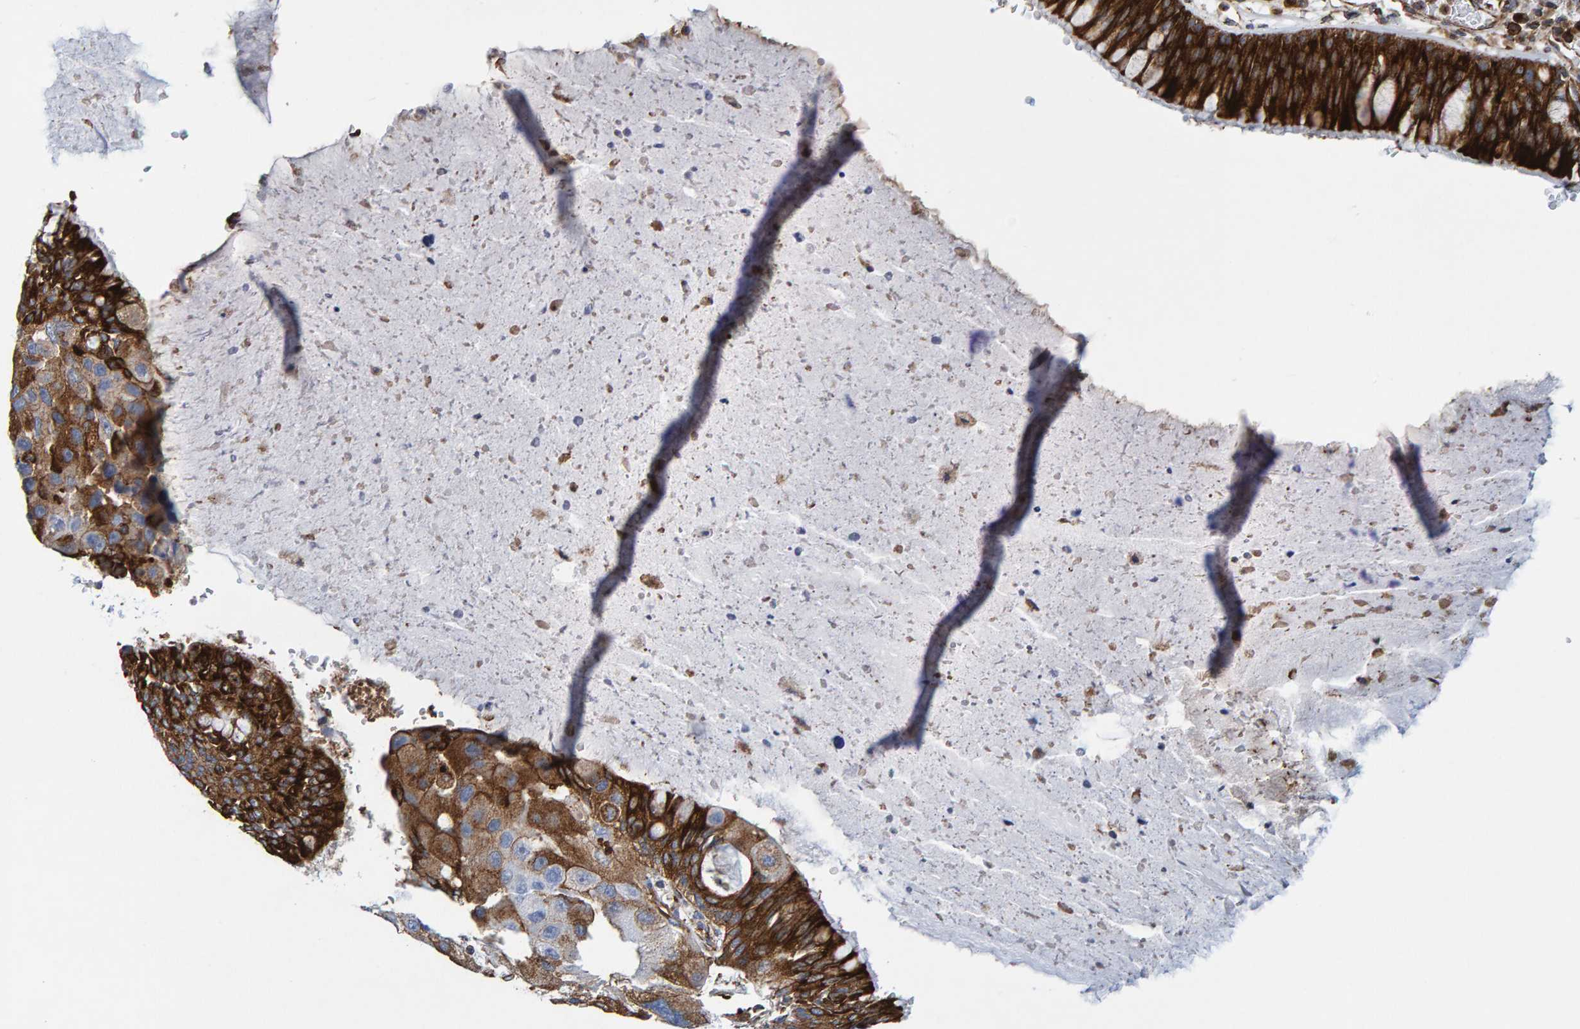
{"staining": {"intensity": "strong", "quantity": ">75%", "location": "cytoplasmic/membranous"}, "tissue": "bronchus", "cell_type": "Respiratory epithelial cells", "image_type": "normal", "snomed": [{"axis": "morphology", "description": "Normal tissue, NOS"}, {"axis": "morphology", "description": "Adenocarcinoma, NOS"}, {"axis": "morphology", "description": "Adenocarcinoma, metastatic, NOS"}, {"axis": "topography", "description": "Lymph node"}, {"axis": "topography", "description": "Bronchus"}, {"axis": "topography", "description": "Lung"}], "caption": "Immunohistochemistry of normal bronchus exhibits high levels of strong cytoplasmic/membranous staining in about >75% of respiratory epithelial cells.", "gene": "MVP", "patient": {"sex": "female", "age": 54}}